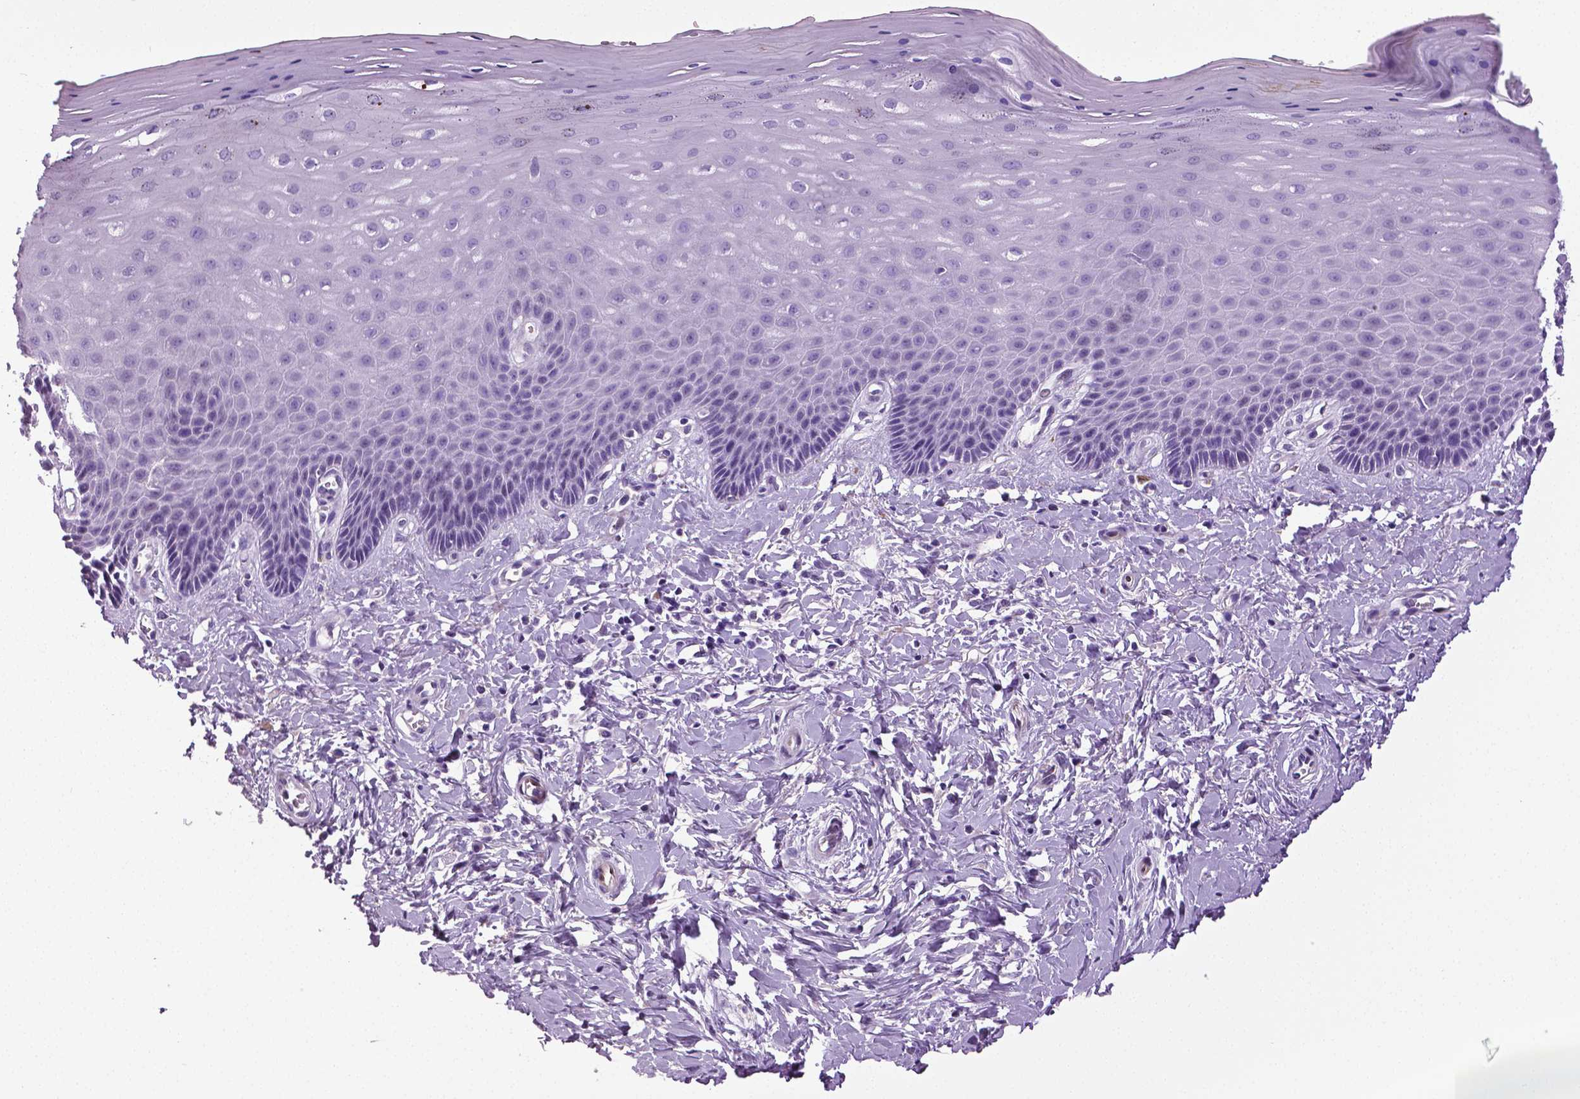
{"staining": {"intensity": "negative", "quantity": "none", "location": "none"}, "tissue": "vagina", "cell_type": "Squamous epithelial cells", "image_type": "normal", "snomed": [{"axis": "morphology", "description": "Normal tissue, NOS"}, {"axis": "topography", "description": "Vagina"}], "caption": "Histopathology image shows no protein staining in squamous epithelial cells of normal vagina. Nuclei are stained in blue.", "gene": "PTGER3", "patient": {"sex": "female", "age": 83}}